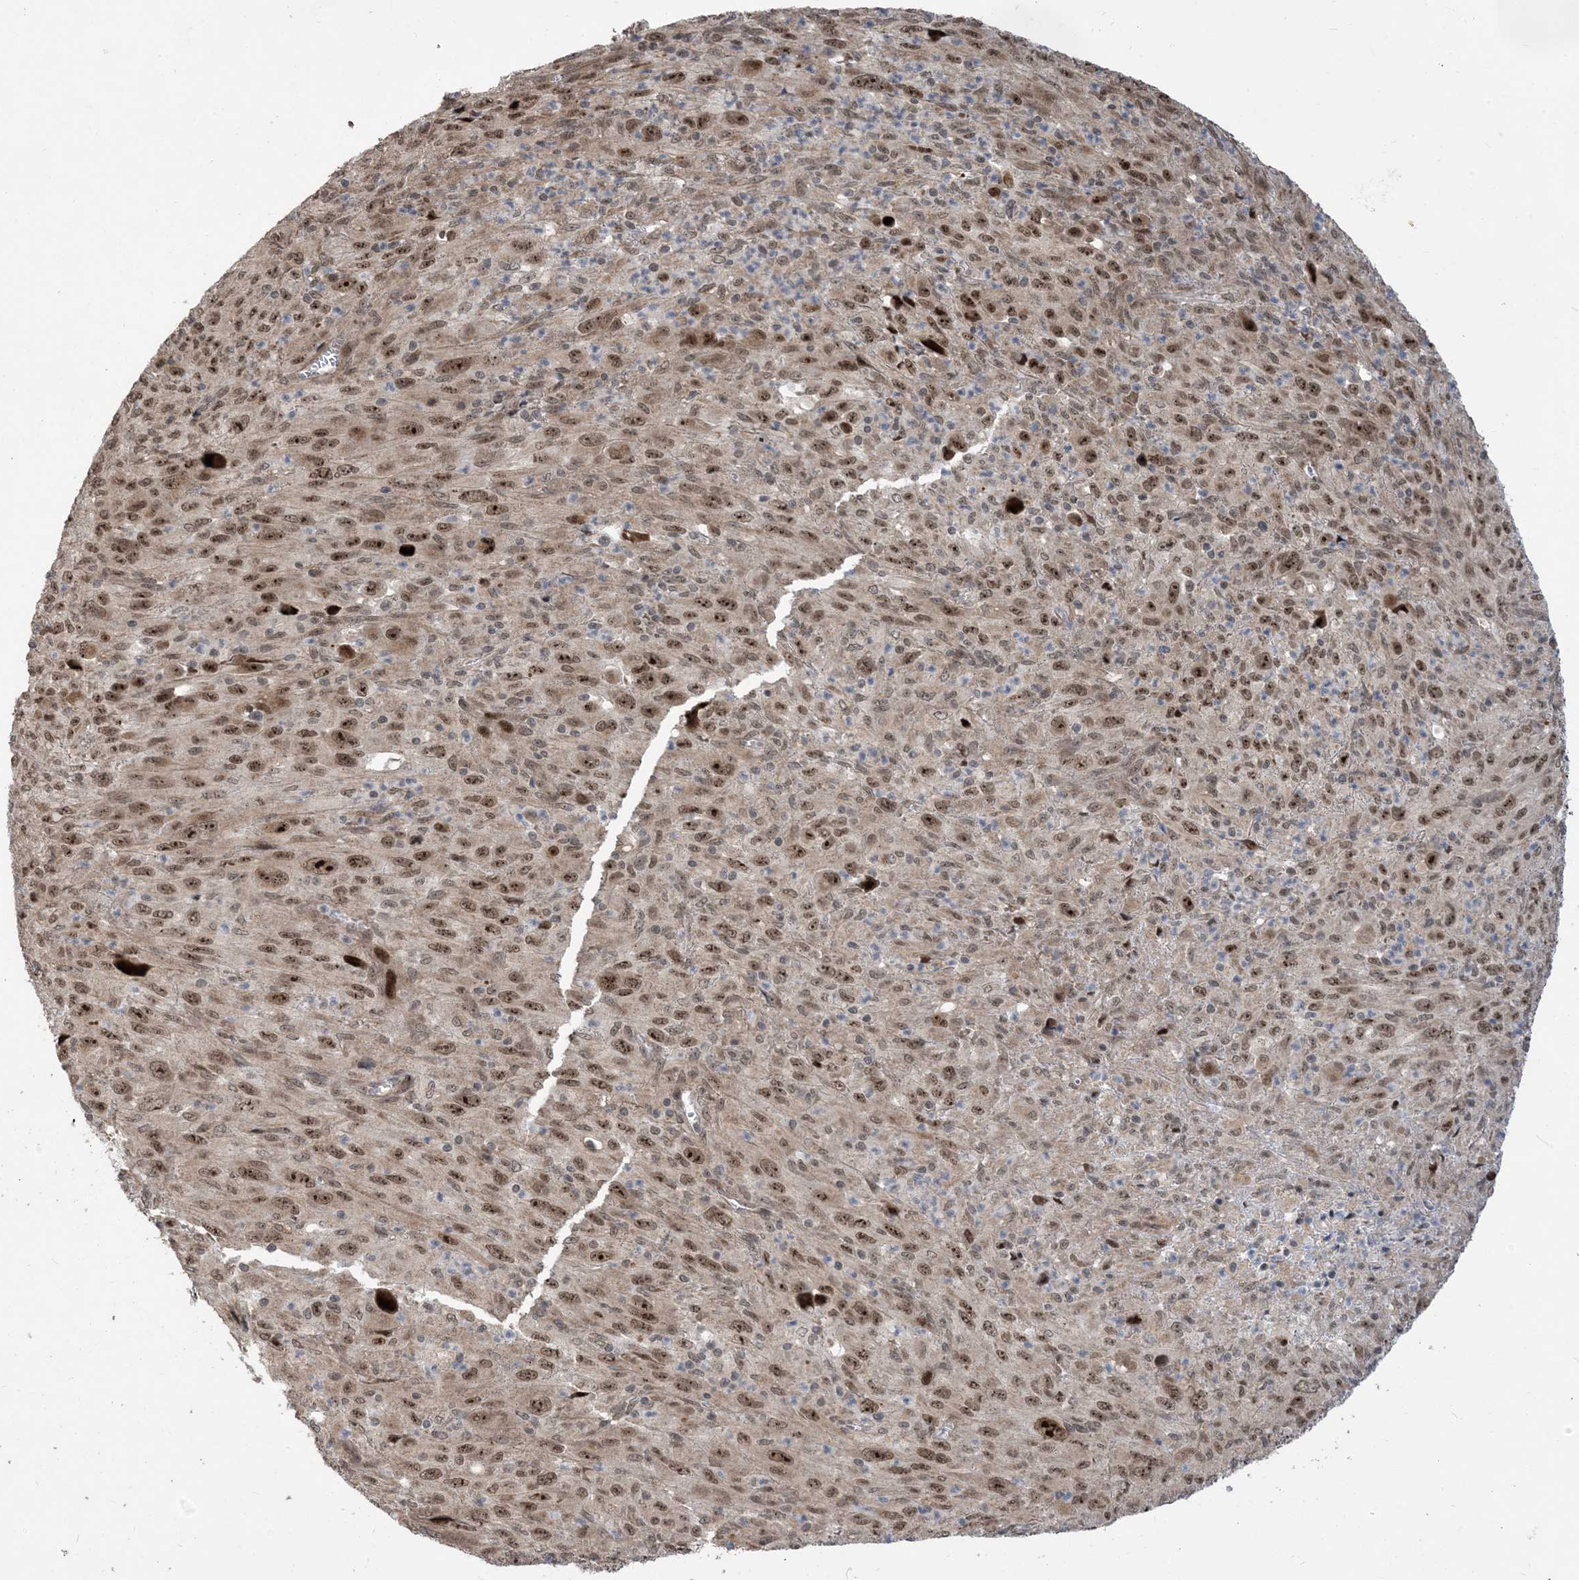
{"staining": {"intensity": "strong", "quantity": ">75%", "location": "nuclear"}, "tissue": "melanoma", "cell_type": "Tumor cells", "image_type": "cancer", "snomed": [{"axis": "morphology", "description": "Malignant melanoma, Metastatic site"}, {"axis": "topography", "description": "Skin"}], "caption": "This image reveals melanoma stained with immunohistochemistry (IHC) to label a protein in brown. The nuclear of tumor cells show strong positivity for the protein. Nuclei are counter-stained blue.", "gene": "FAM9B", "patient": {"sex": "female", "age": 56}}